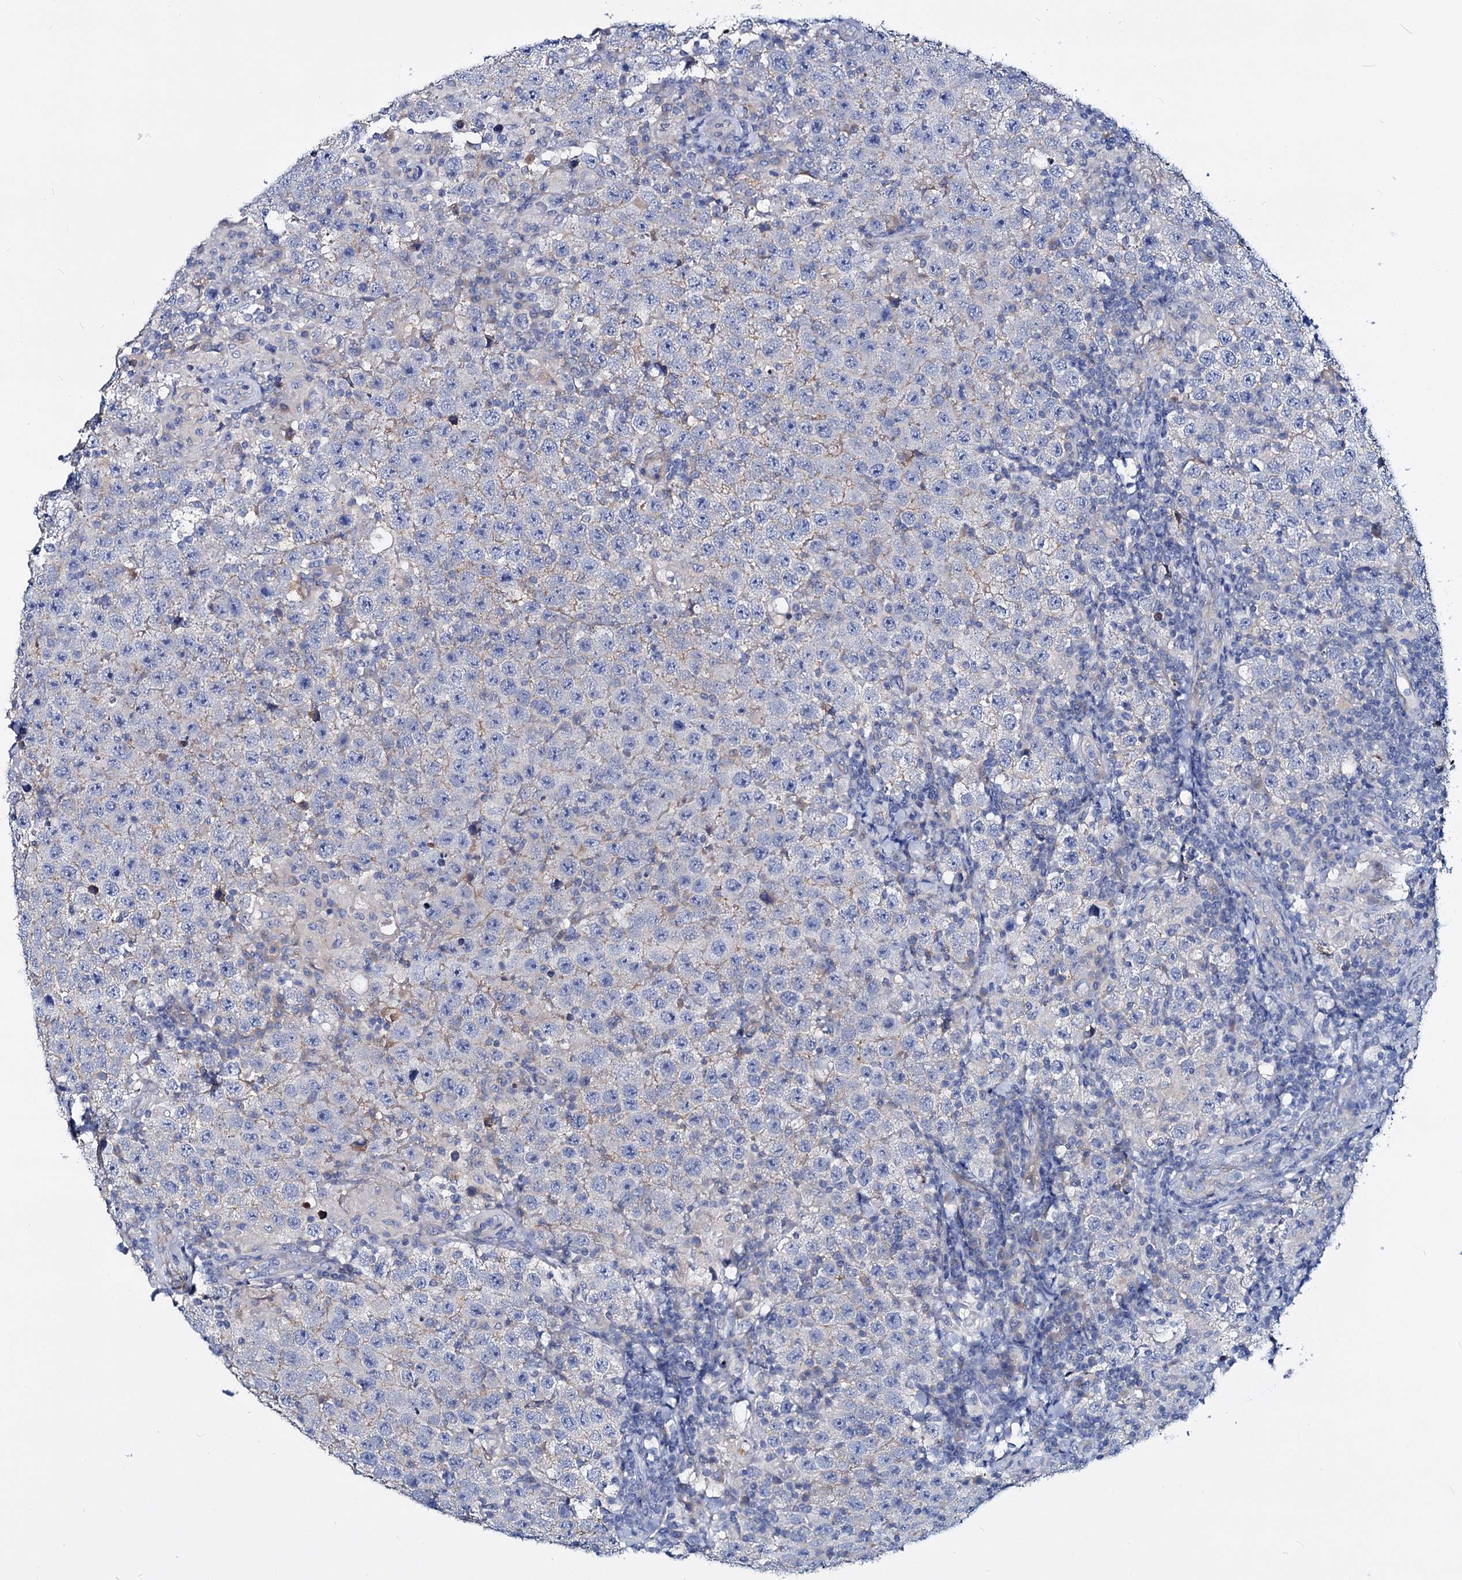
{"staining": {"intensity": "negative", "quantity": "none", "location": "none"}, "tissue": "testis cancer", "cell_type": "Tumor cells", "image_type": "cancer", "snomed": [{"axis": "morphology", "description": "Normal tissue, NOS"}, {"axis": "morphology", "description": "Urothelial carcinoma, High grade"}, {"axis": "morphology", "description": "Seminoma, NOS"}, {"axis": "morphology", "description": "Carcinoma, Embryonal, NOS"}, {"axis": "topography", "description": "Urinary bladder"}, {"axis": "topography", "description": "Testis"}], "caption": "Testis cancer was stained to show a protein in brown. There is no significant expression in tumor cells.", "gene": "DYDC2", "patient": {"sex": "male", "age": 41}}